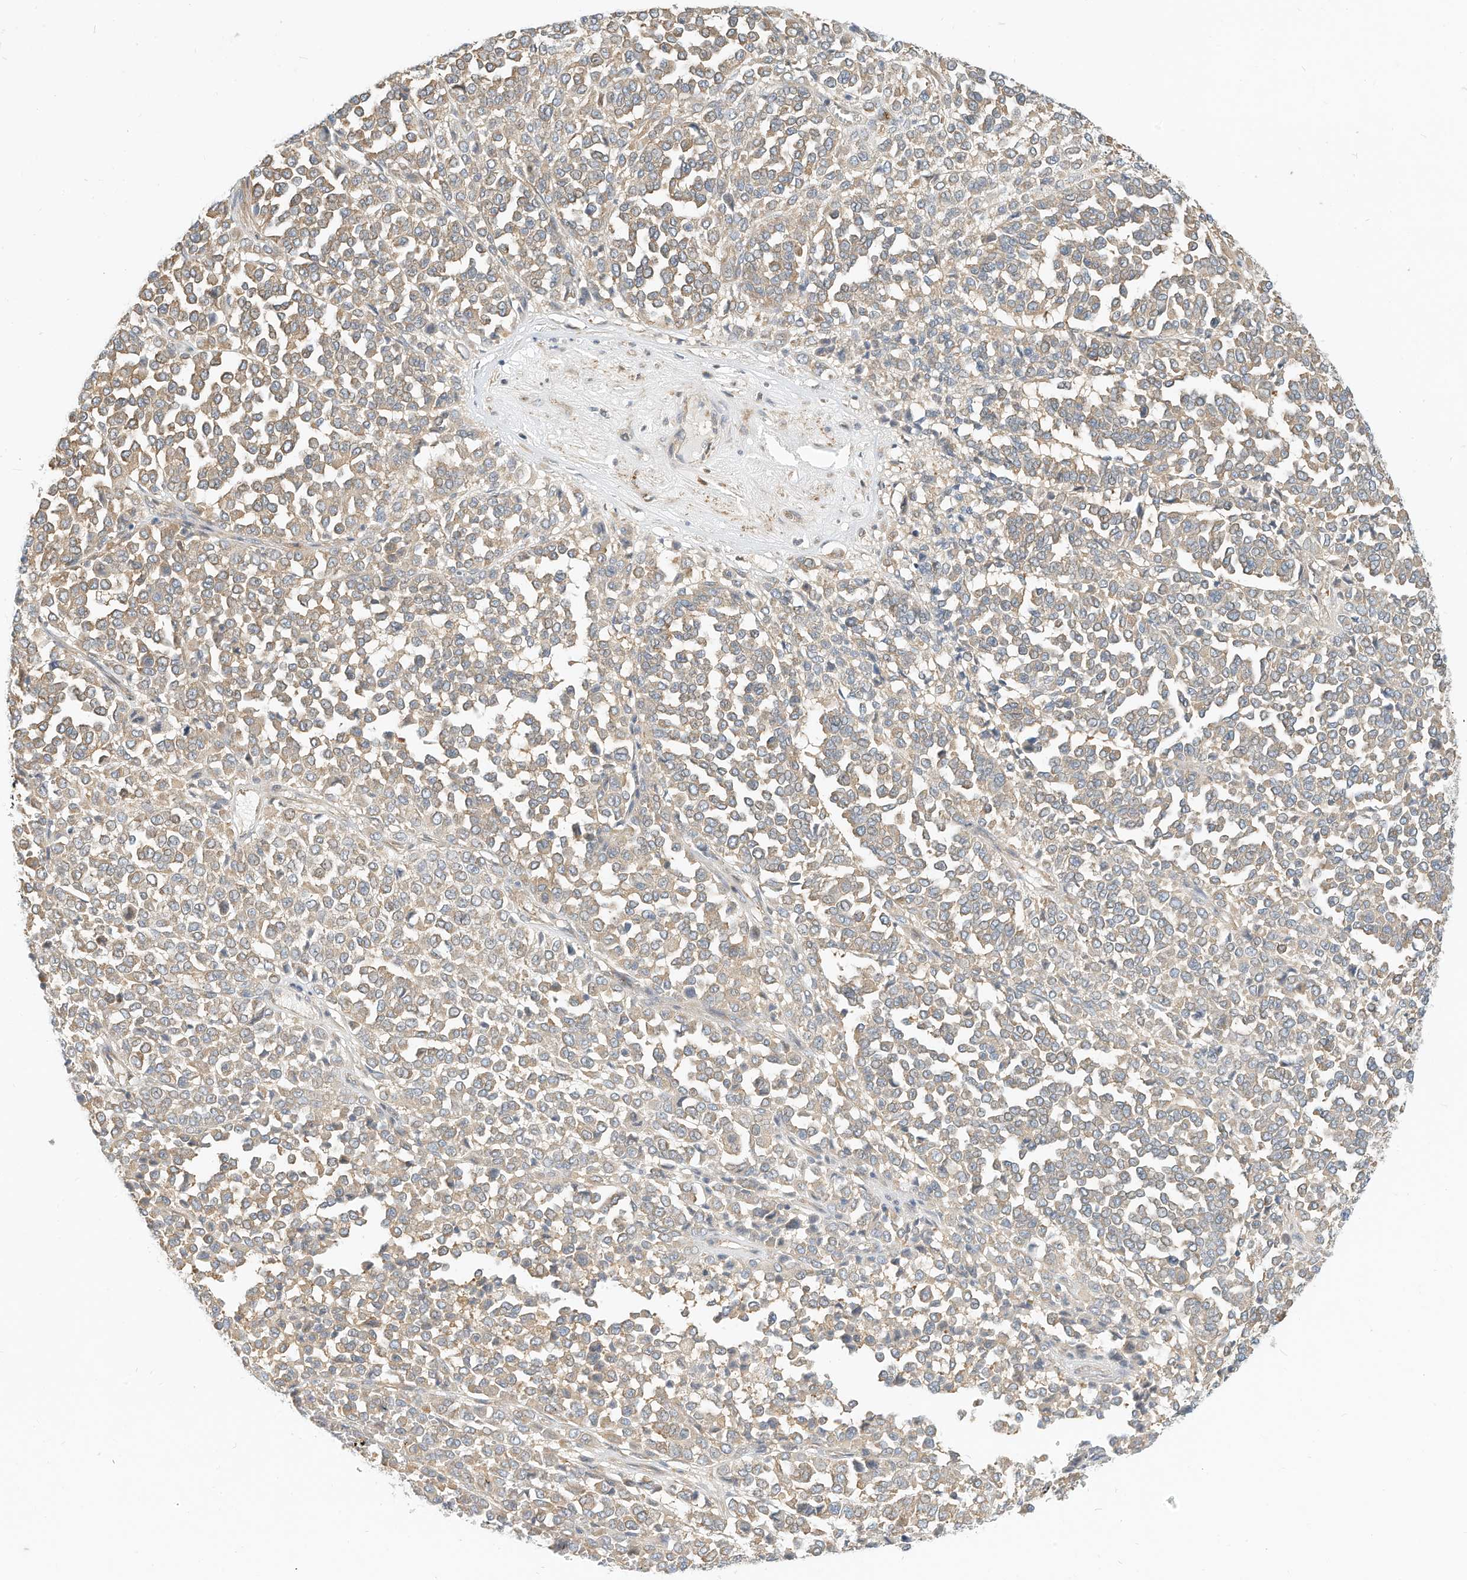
{"staining": {"intensity": "weak", "quantity": "25%-75%", "location": "cytoplasmic/membranous"}, "tissue": "melanoma", "cell_type": "Tumor cells", "image_type": "cancer", "snomed": [{"axis": "morphology", "description": "Malignant melanoma, Metastatic site"}, {"axis": "topography", "description": "Pancreas"}], "caption": "Immunohistochemistry (IHC) micrograph of neoplastic tissue: malignant melanoma (metastatic site) stained using immunohistochemistry (IHC) demonstrates low levels of weak protein expression localized specifically in the cytoplasmic/membranous of tumor cells, appearing as a cytoplasmic/membranous brown color.", "gene": "OFD1", "patient": {"sex": "female", "age": 30}}